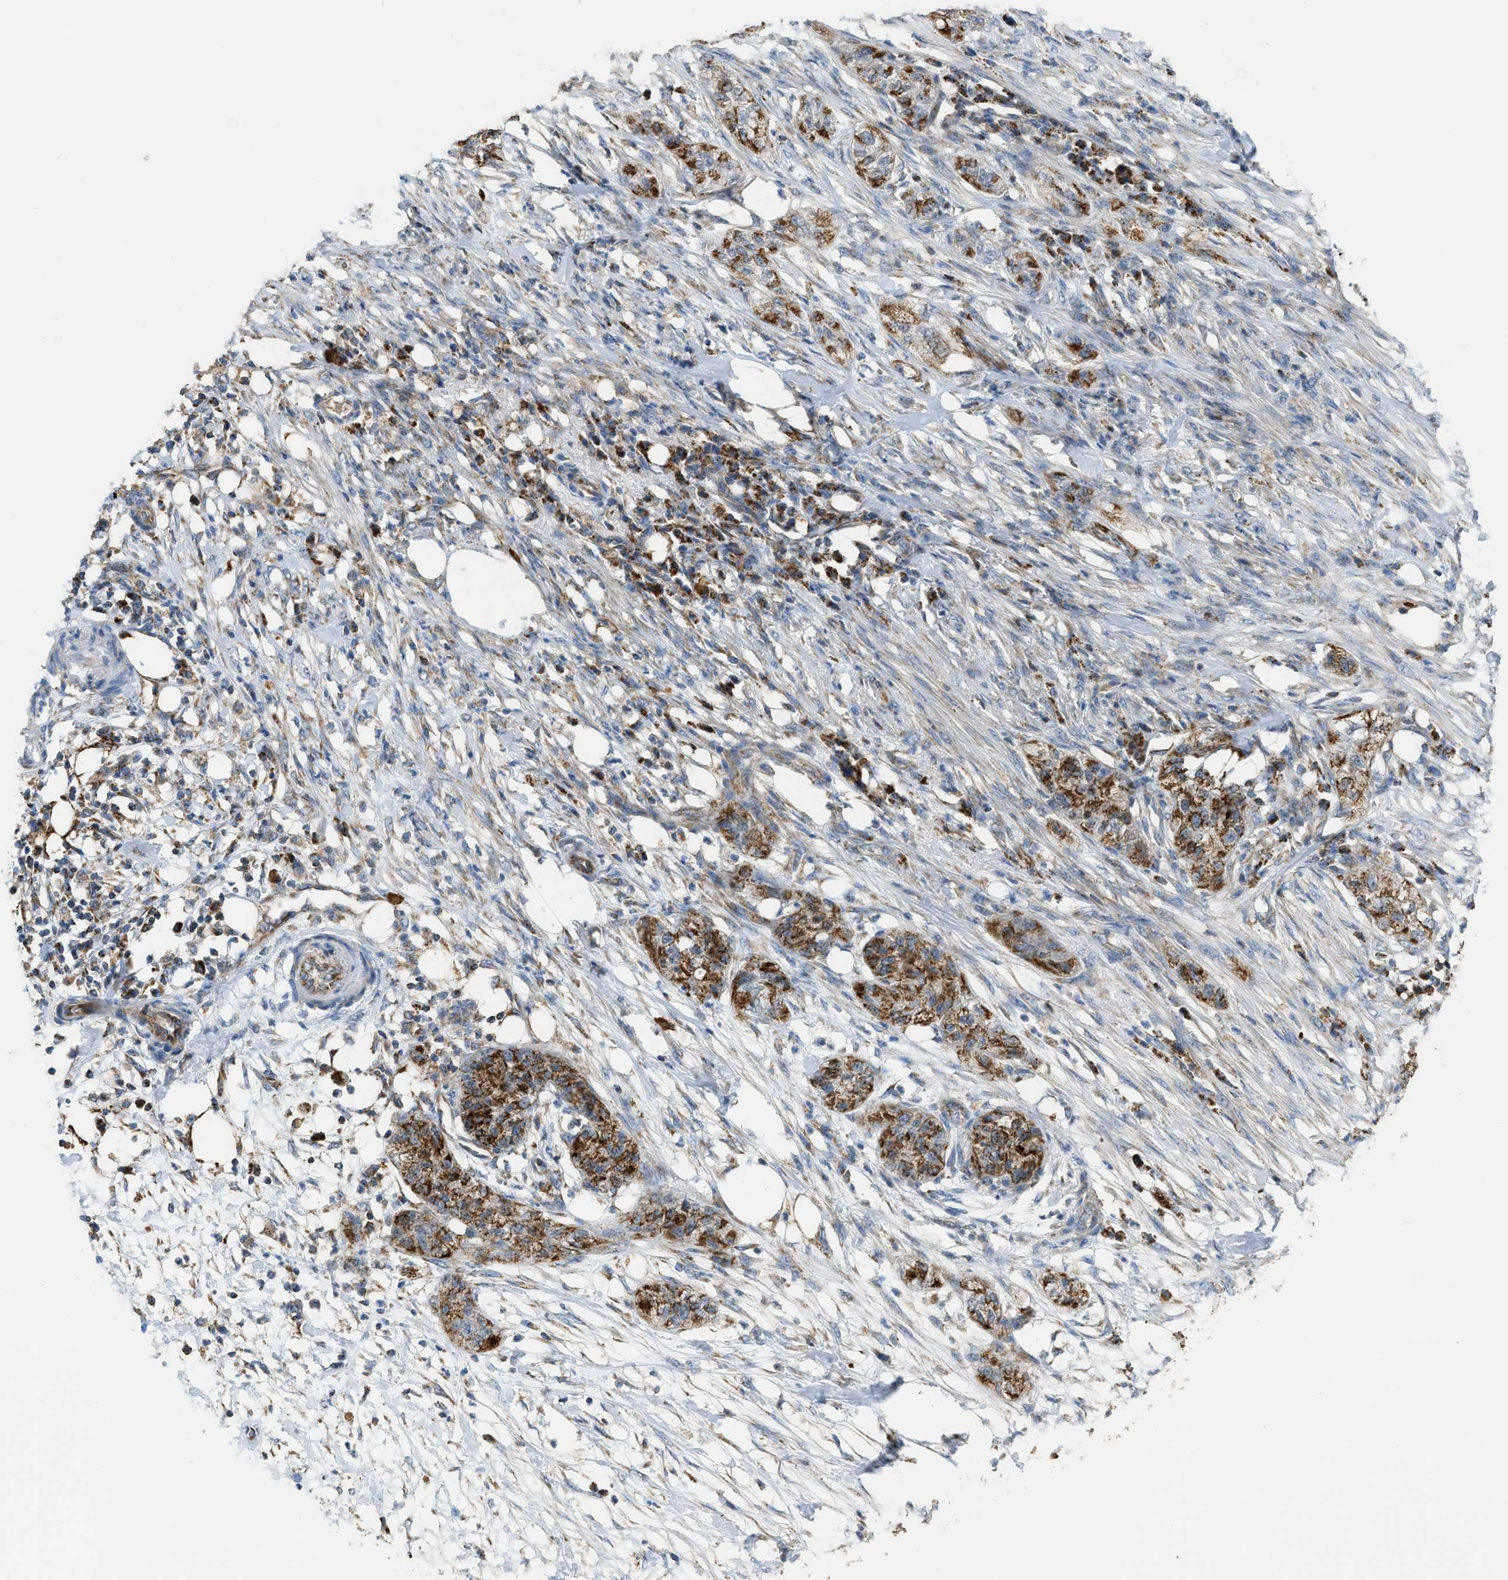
{"staining": {"intensity": "moderate", "quantity": ">75%", "location": "cytoplasmic/membranous"}, "tissue": "pancreatic cancer", "cell_type": "Tumor cells", "image_type": "cancer", "snomed": [{"axis": "morphology", "description": "Adenocarcinoma, NOS"}, {"axis": "topography", "description": "Pancreas"}], "caption": "Immunohistochemical staining of human pancreatic adenocarcinoma reveals moderate cytoplasmic/membranous protein positivity in approximately >75% of tumor cells.", "gene": "ETFB", "patient": {"sex": "female", "age": 78}}